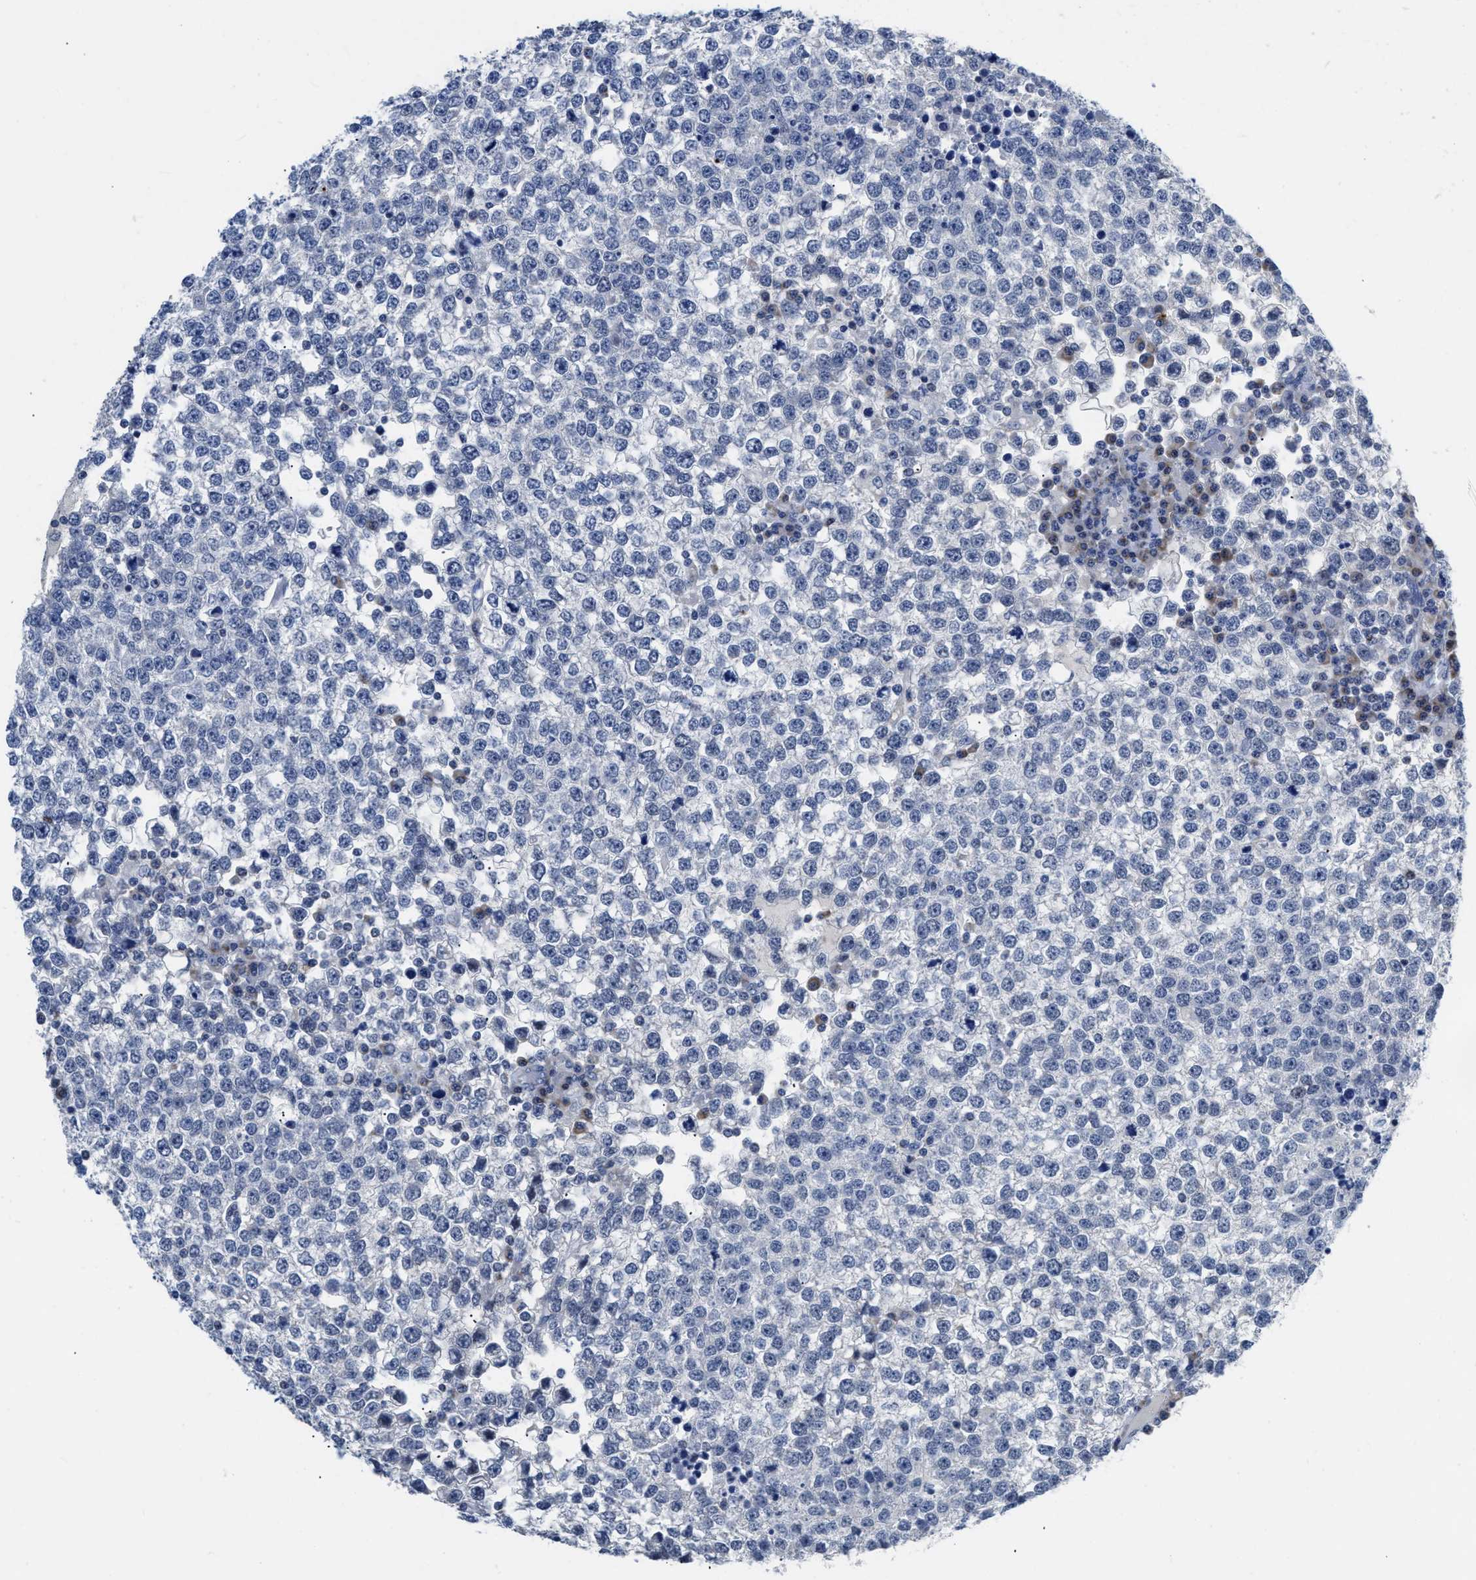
{"staining": {"intensity": "negative", "quantity": "none", "location": "none"}, "tissue": "testis cancer", "cell_type": "Tumor cells", "image_type": "cancer", "snomed": [{"axis": "morphology", "description": "Seminoma, NOS"}, {"axis": "topography", "description": "Testis"}], "caption": "Immunohistochemical staining of human testis seminoma shows no significant staining in tumor cells.", "gene": "ETFA", "patient": {"sex": "male", "age": 65}}